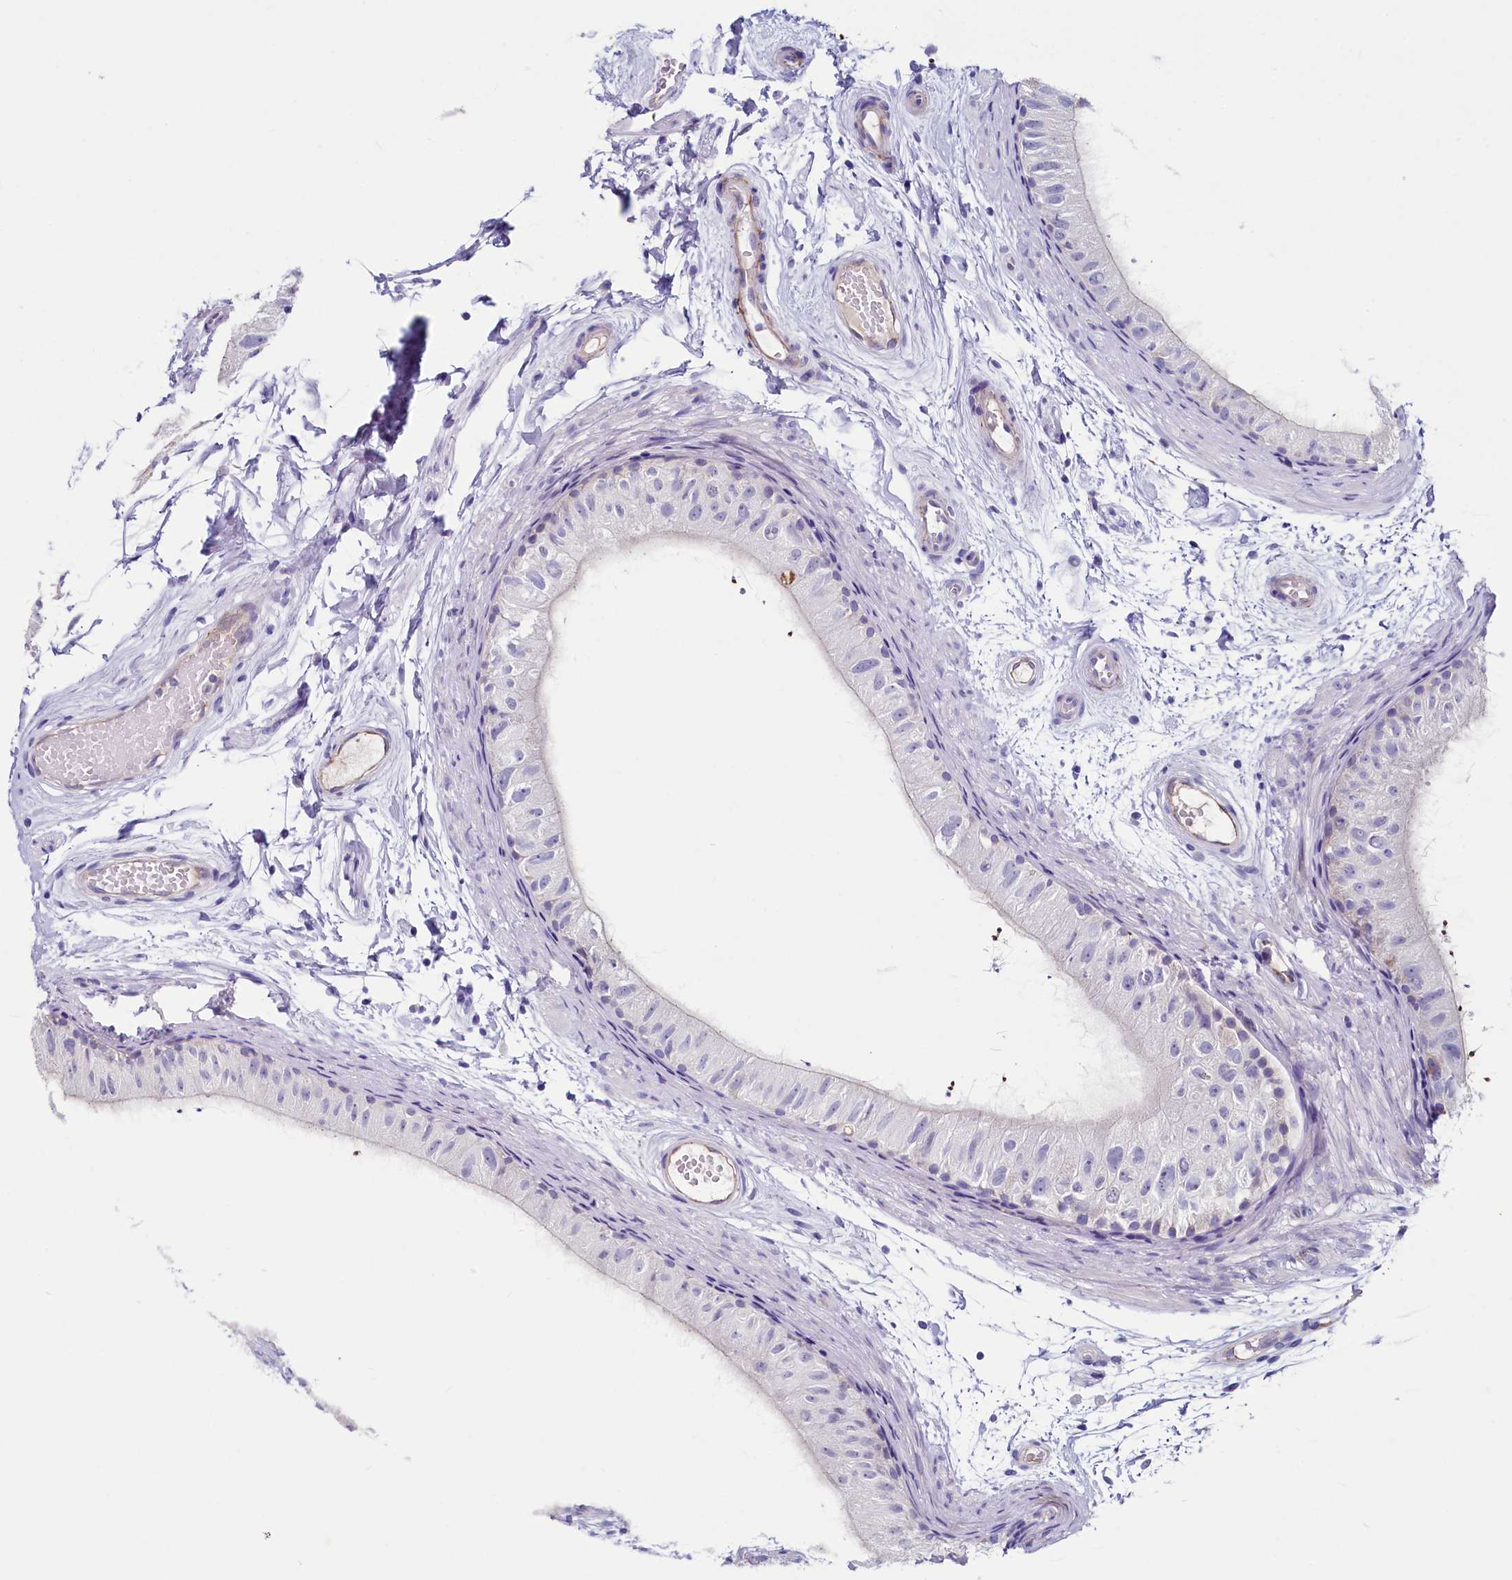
{"staining": {"intensity": "negative", "quantity": "none", "location": "none"}, "tissue": "epididymis", "cell_type": "Glandular cells", "image_type": "normal", "snomed": [{"axis": "morphology", "description": "Normal tissue, NOS"}, {"axis": "topography", "description": "Epididymis"}], "caption": "Immunohistochemical staining of unremarkable human epididymis demonstrates no significant positivity in glandular cells.", "gene": "INSC", "patient": {"sex": "male", "age": 50}}